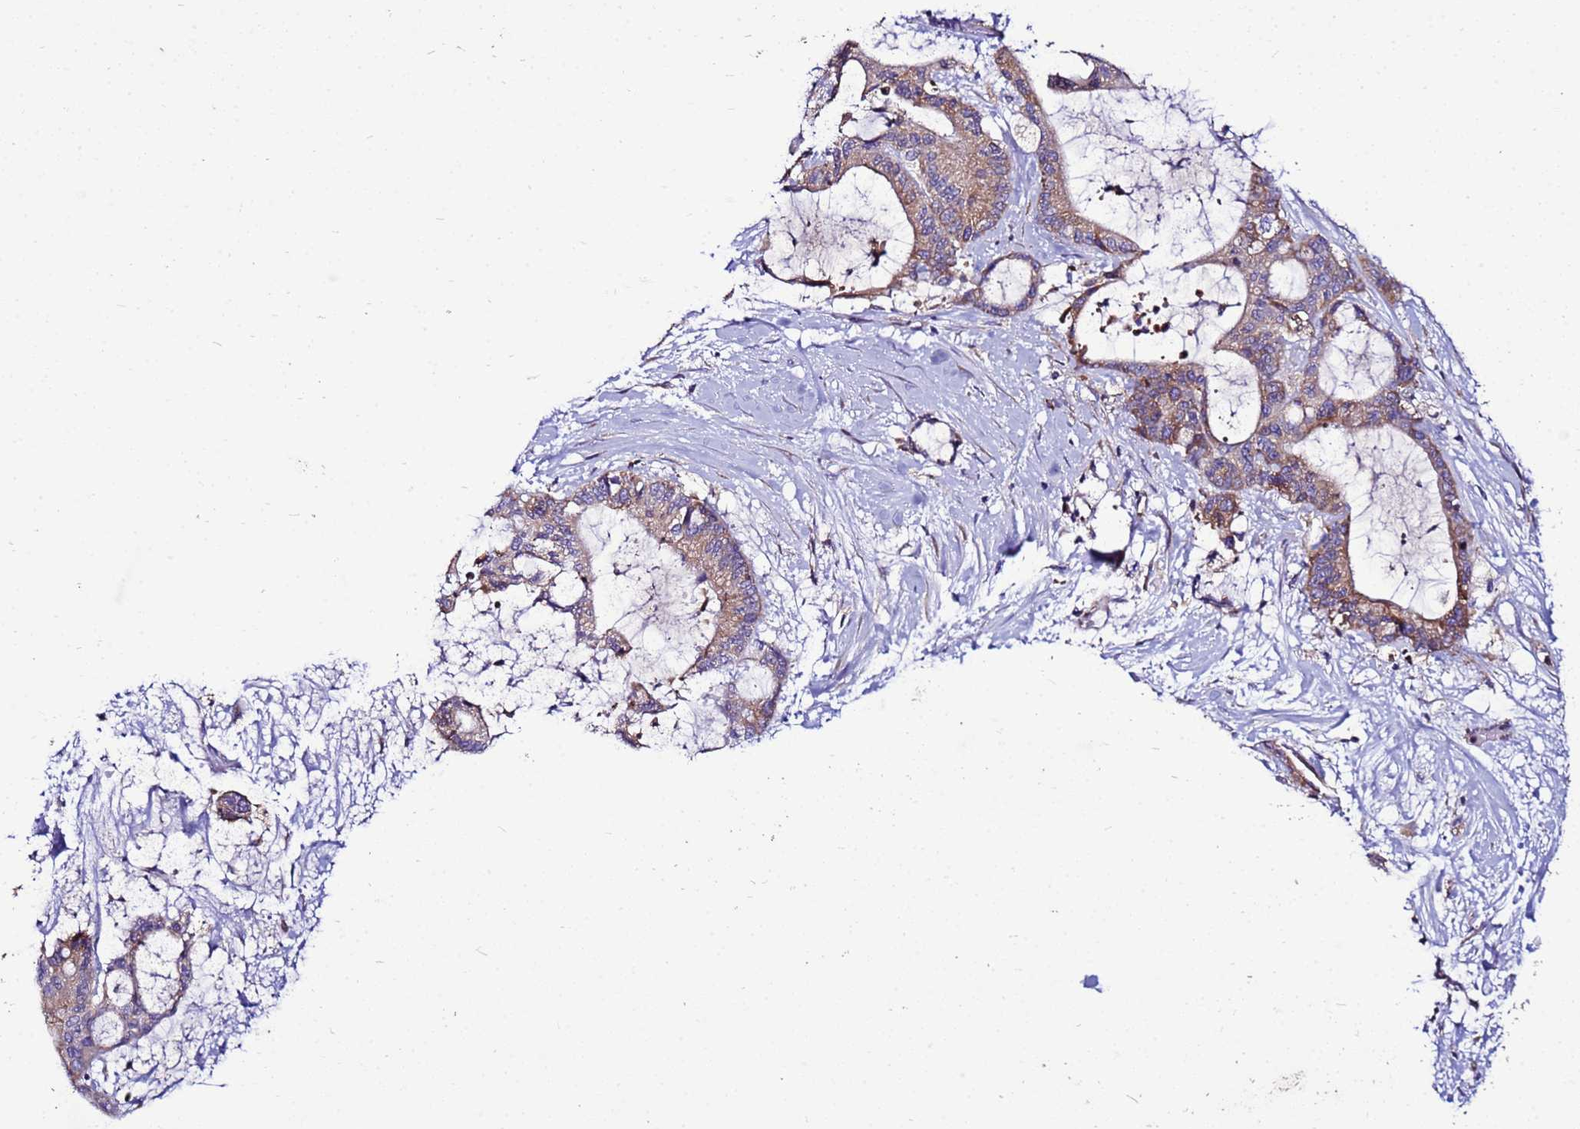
{"staining": {"intensity": "moderate", "quantity": ">75%", "location": "cytoplasmic/membranous"}, "tissue": "liver cancer", "cell_type": "Tumor cells", "image_type": "cancer", "snomed": [{"axis": "morphology", "description": "Normal tissue, NOS"}, {"axis": "morphology", "description": "Cholangiocarcinoma"}, {"axis": "topography", "description": "Liver"}, {"axis": "topography", "description": "Peripheral nerve tissue"}], "caption": "The immunohistochemical stain highlights moderate cytoplasmic/membranous expression in tumor cells of cholangiocarcinoma (liver) tissue.", "gene": "ANTKMT", "patient": {"sex": "female", "age": 73}}